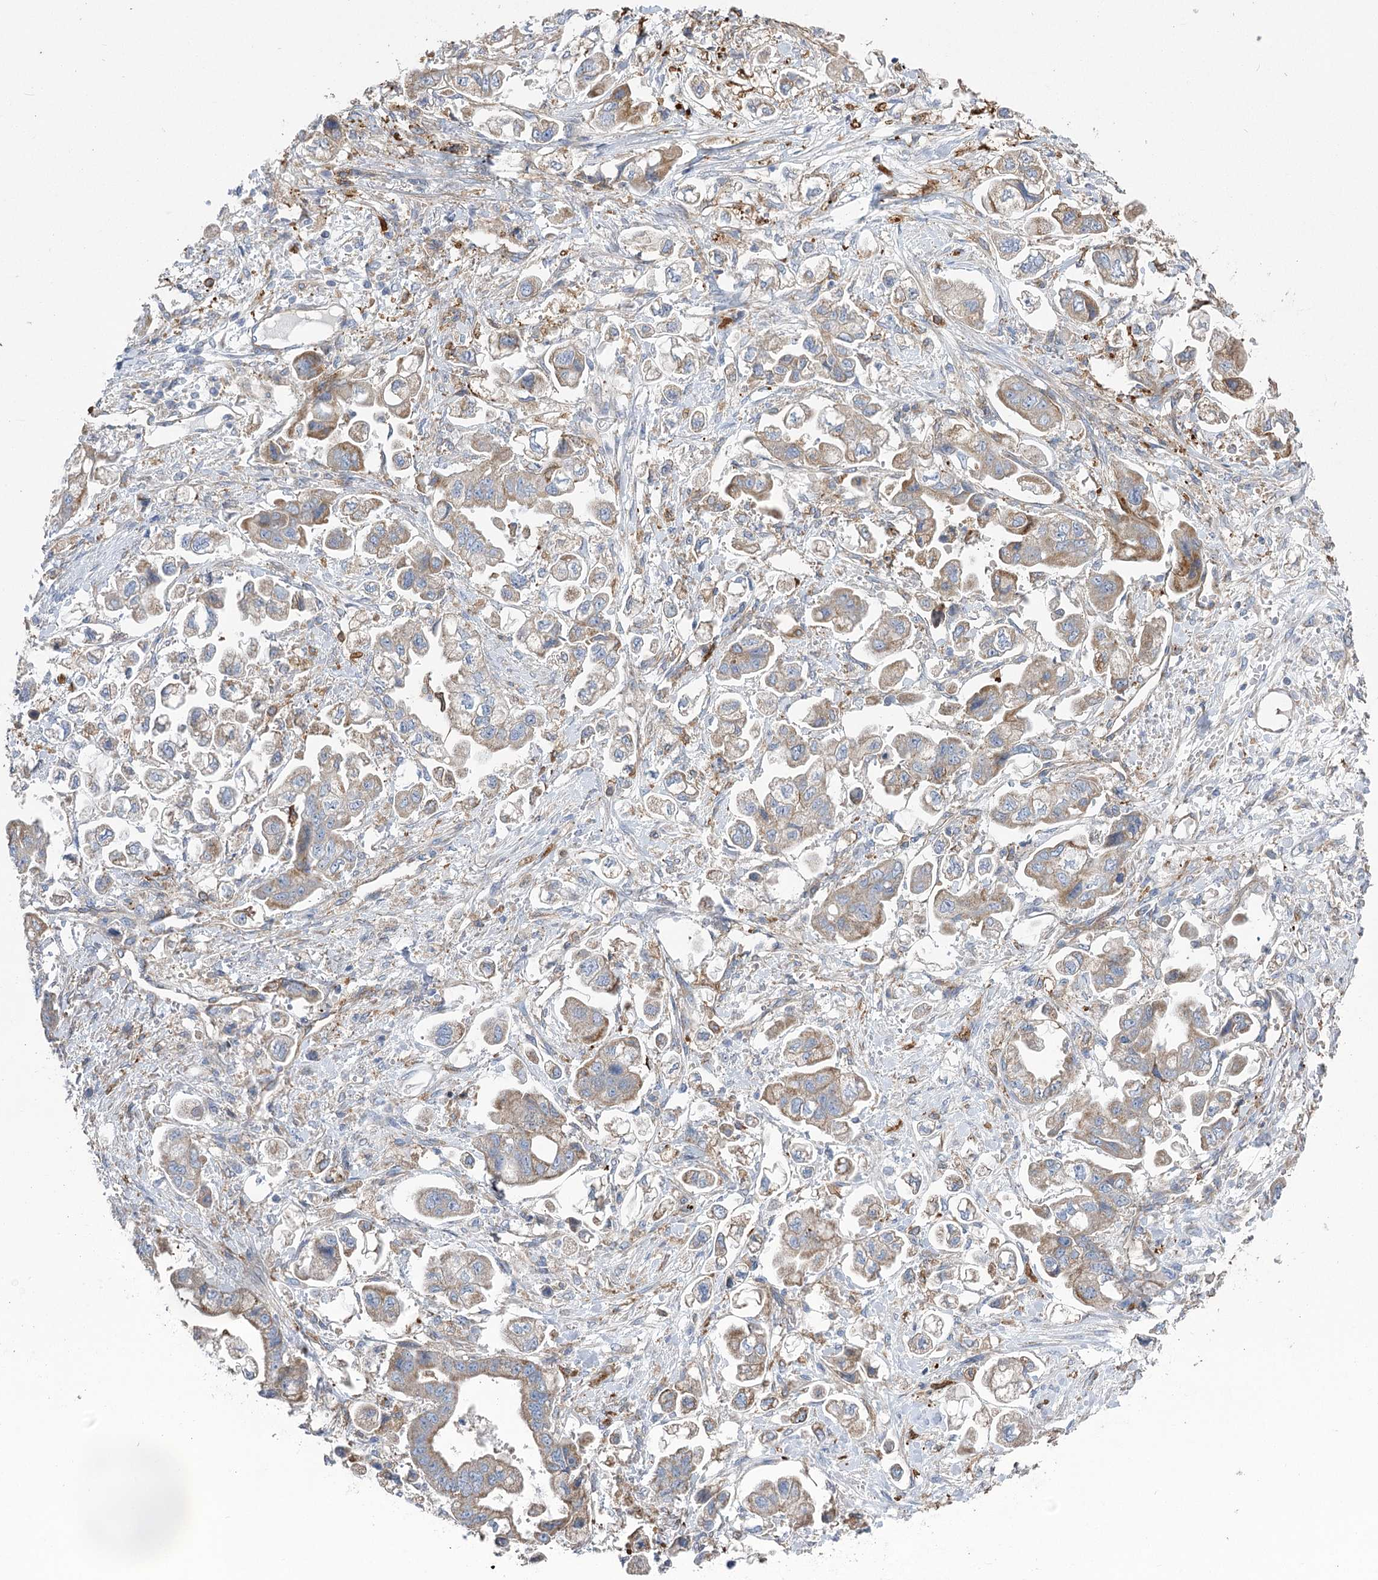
{"staining": {"intensity": "moderate", "quantity": ">75%", "location": "cytoplasmic/membranous"}, "tissue": "stomach cancer", "cell_type": "Tumor cells", "image_type": "cancer", "snomed": [{"axis": "morphology", "description": "Adenocarcinoma, NOS"}, {"axis": "topography", "description": "Stomach"}], "caption": "Stomach cancer tissue exhibits moderate cytoplasmic/membranous staining in about >75% of tumor cells", "gene": "RMDN2", "patient": {"sex": "male", "age": 62}}